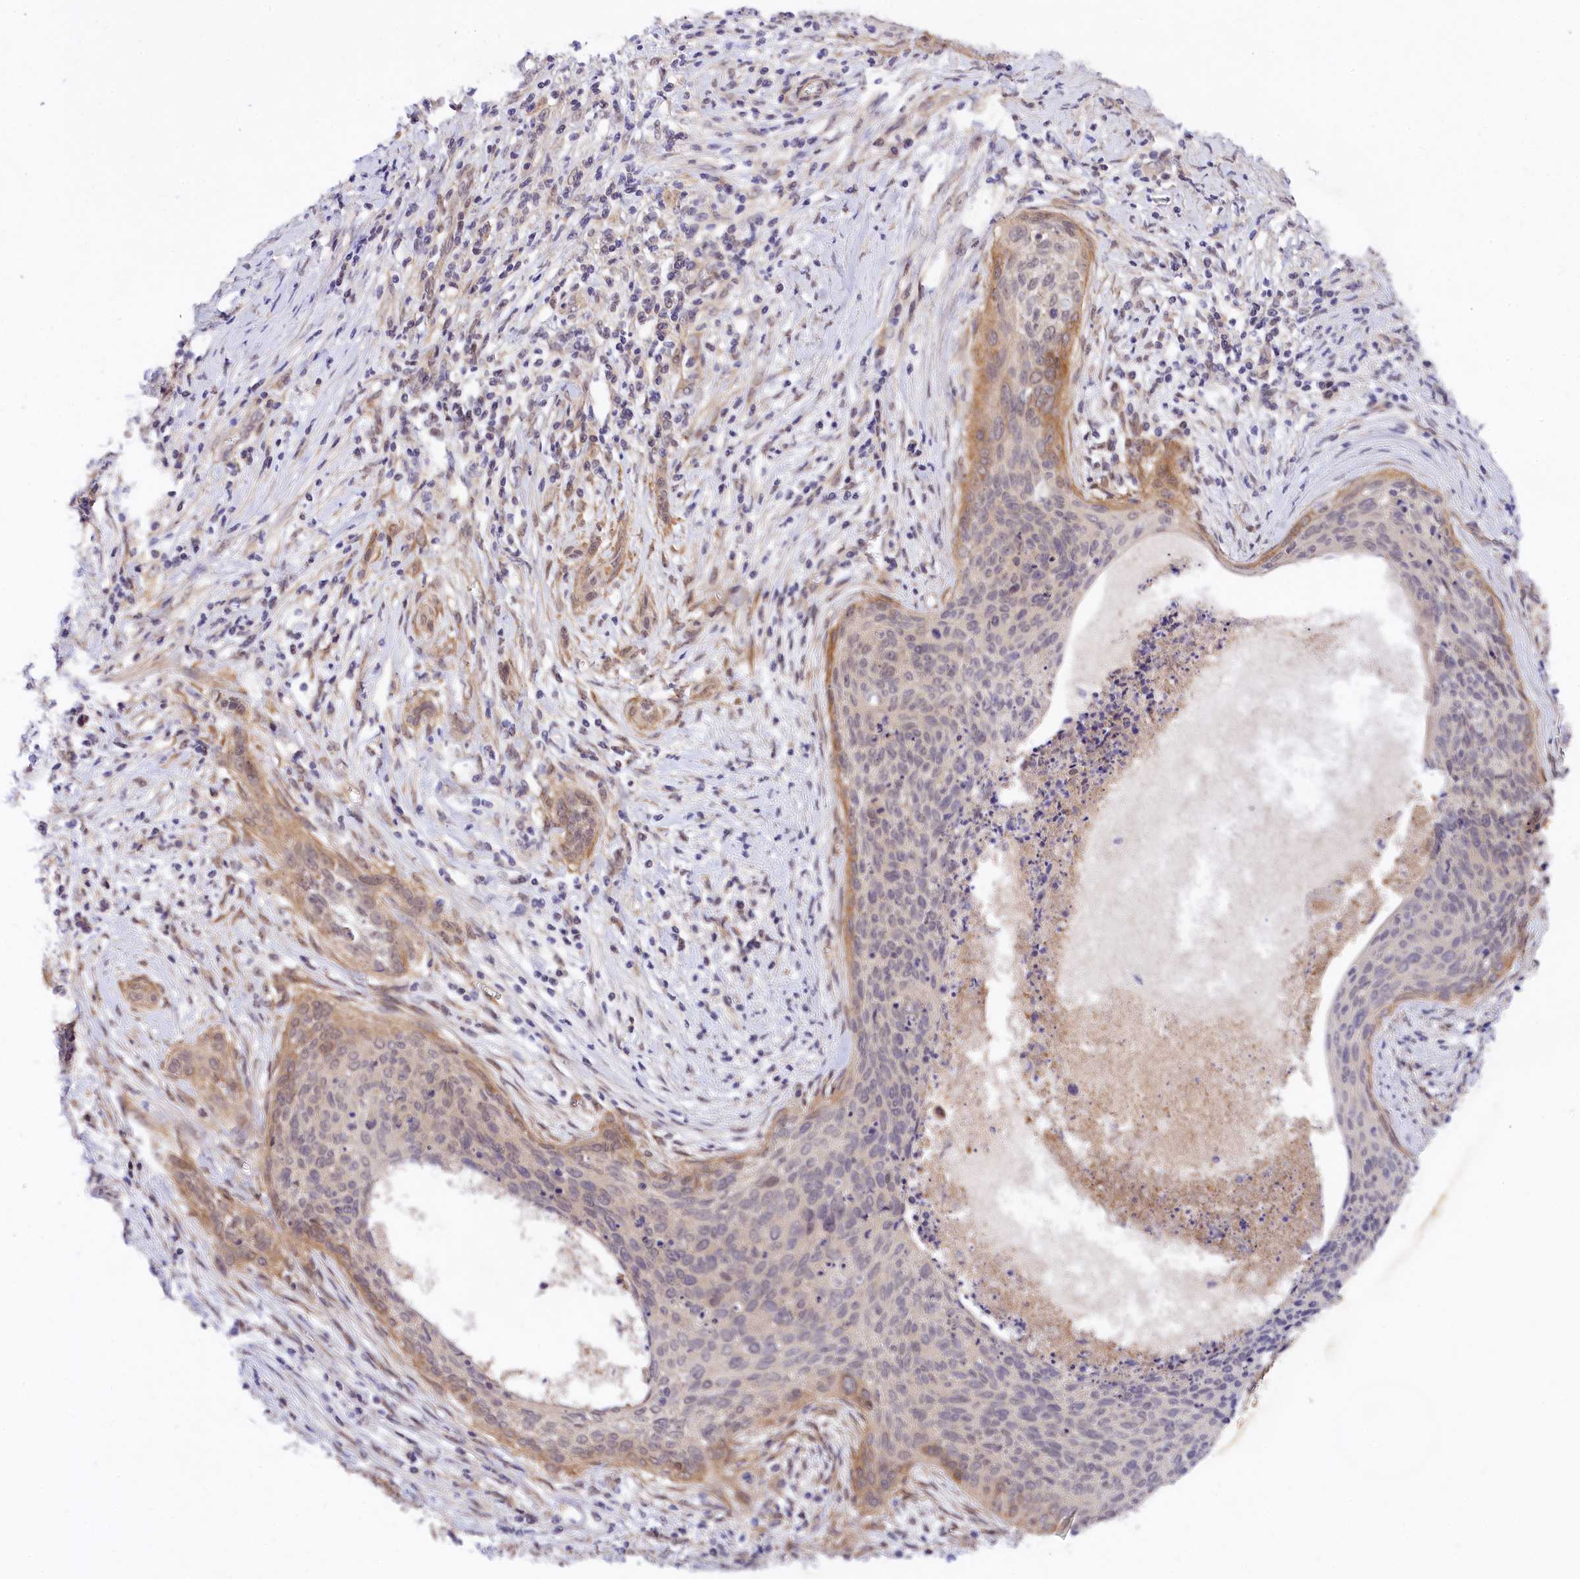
{"staining": {"intensity": "moderate", "quantity": "<25%", "location": "cytoplasmic/membranous"}, "tissue": "cervical cancer", "cell_type": "Tumor cells", "image_type": "cancer", "snomed": [{"axis": "morphology", "description": "Squamous cell carcinoma, NOS"}, {"axis": "topography", "description": "Cervix"}], "caption": "A histopathology image of squamous cell carcinoma (cervical) stained for a protein displays moderate cytoplasmic/membranous brown staining in tumor cells.", "gene": "PHLDB1", "patient": {"sex": "female", "age": 55}}